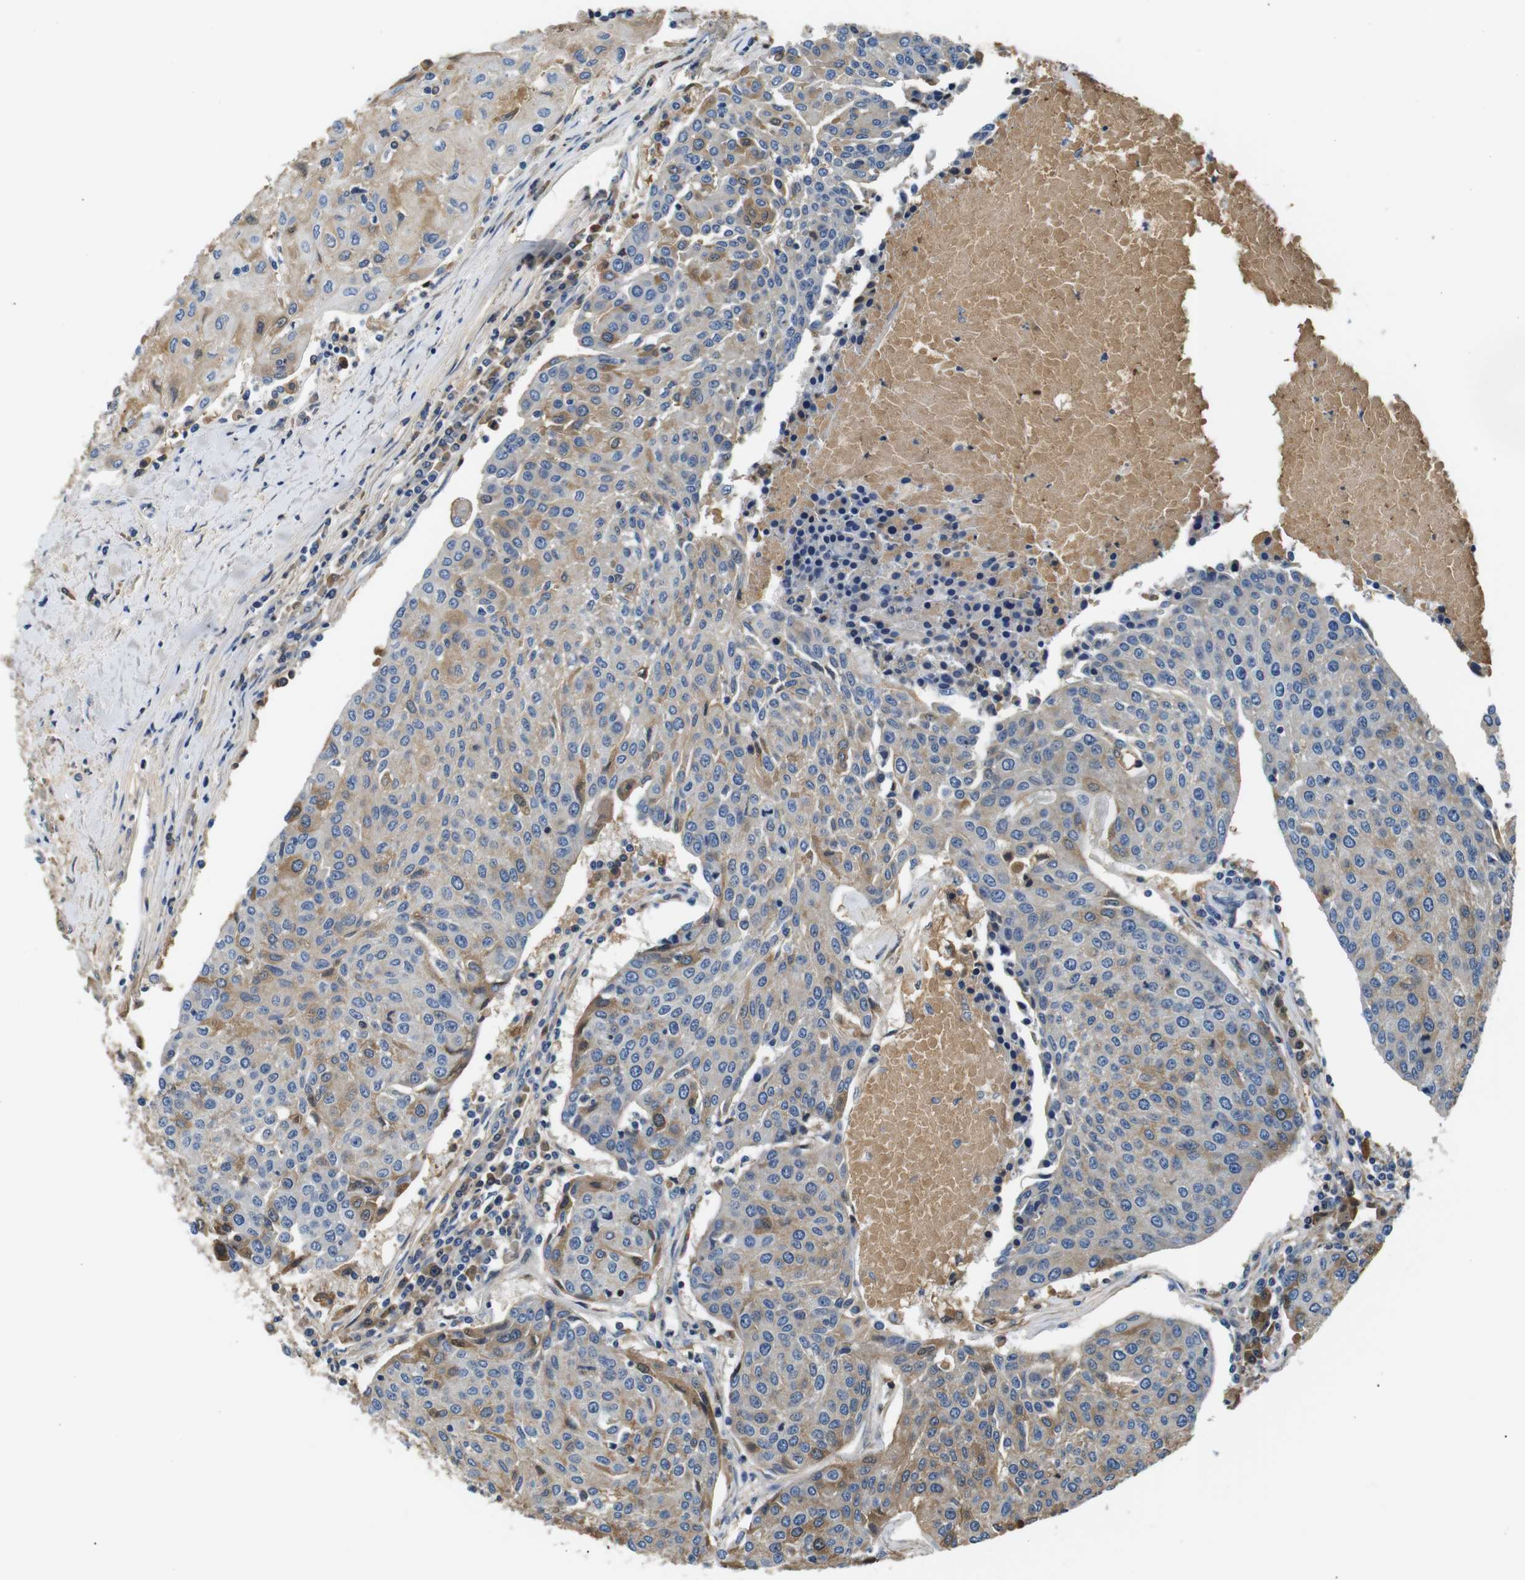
{"staining": {"intensity": "moderate", "quantity": "25%-75%", "location": "cytoplasmic/membranous"}, "tissue": "urothelial cancer", "cell_type": "Tumor cells", "image_type": "cancer", "snomed": [{"axis": "morphology", "description": "Urothelial carcinoma, High grade"}, {"axis": "topography", "description": "Urinary bladder"}], "caption": "Urothelial cancer tissue demonstrates moderate cytoplasmic/membranous staining in approximately 25%-75% of tumor cells, visualized by immunohistochemistry.", "gene": "LHCGR", "patient": {"sex": "female", "age": 85}}